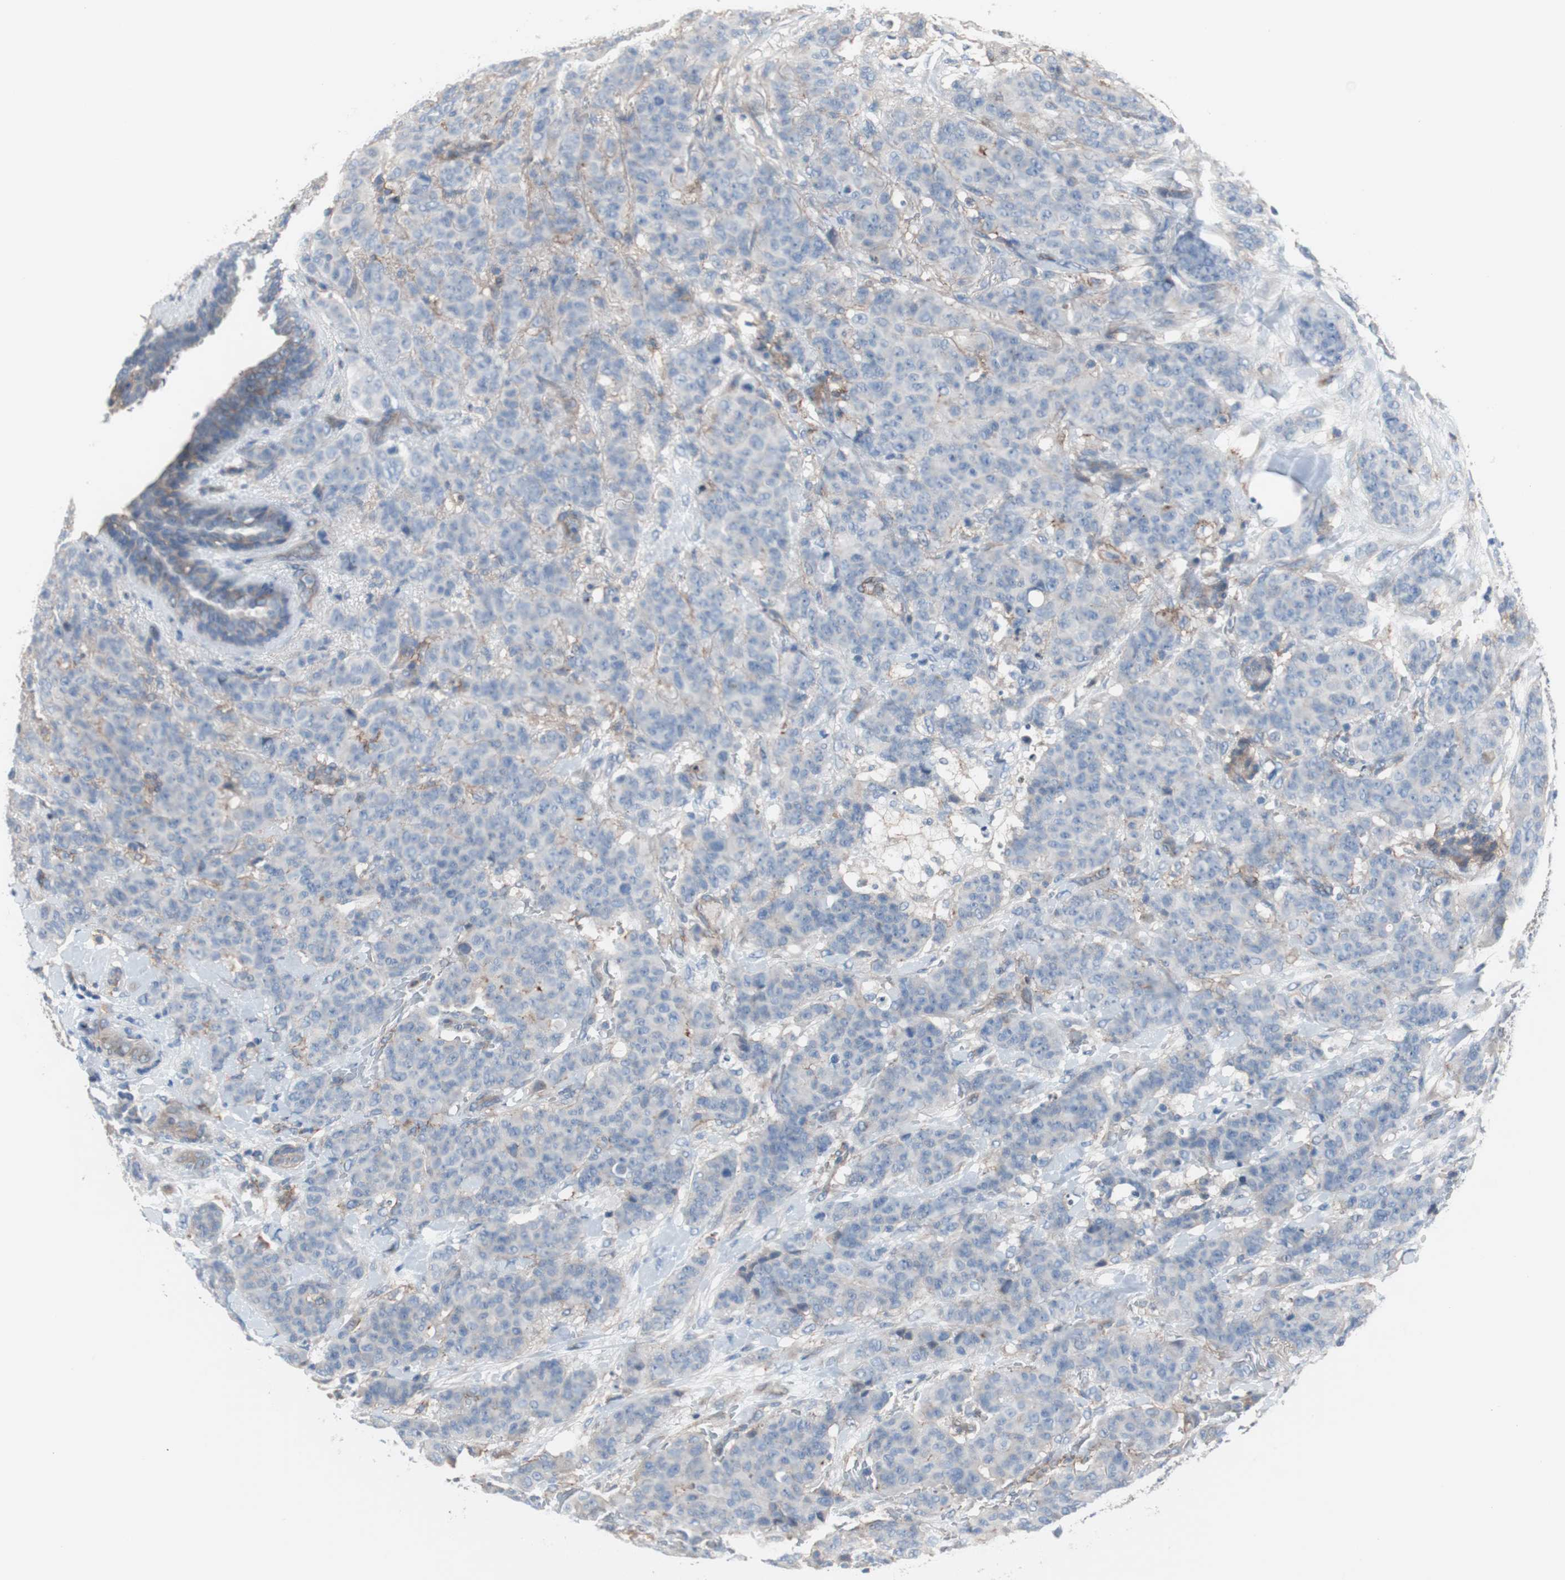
{"staining": {"intensity": "negative", "quantity": "none", "location": "none"}, "tissue": "breast cancer", "cell_type": "Tumor cells", "image_type": "cancer", "snomed": [{"axis": "morphology", "description": "Duct carcinoma"}, {"axis": "topography", "description": "Breast"}], "caption": "The photomicrograph demonstrates no staining of tumor cells in breast cancer.", "gene": "CD81", "patient": {"sex": "female", "age": 40}}